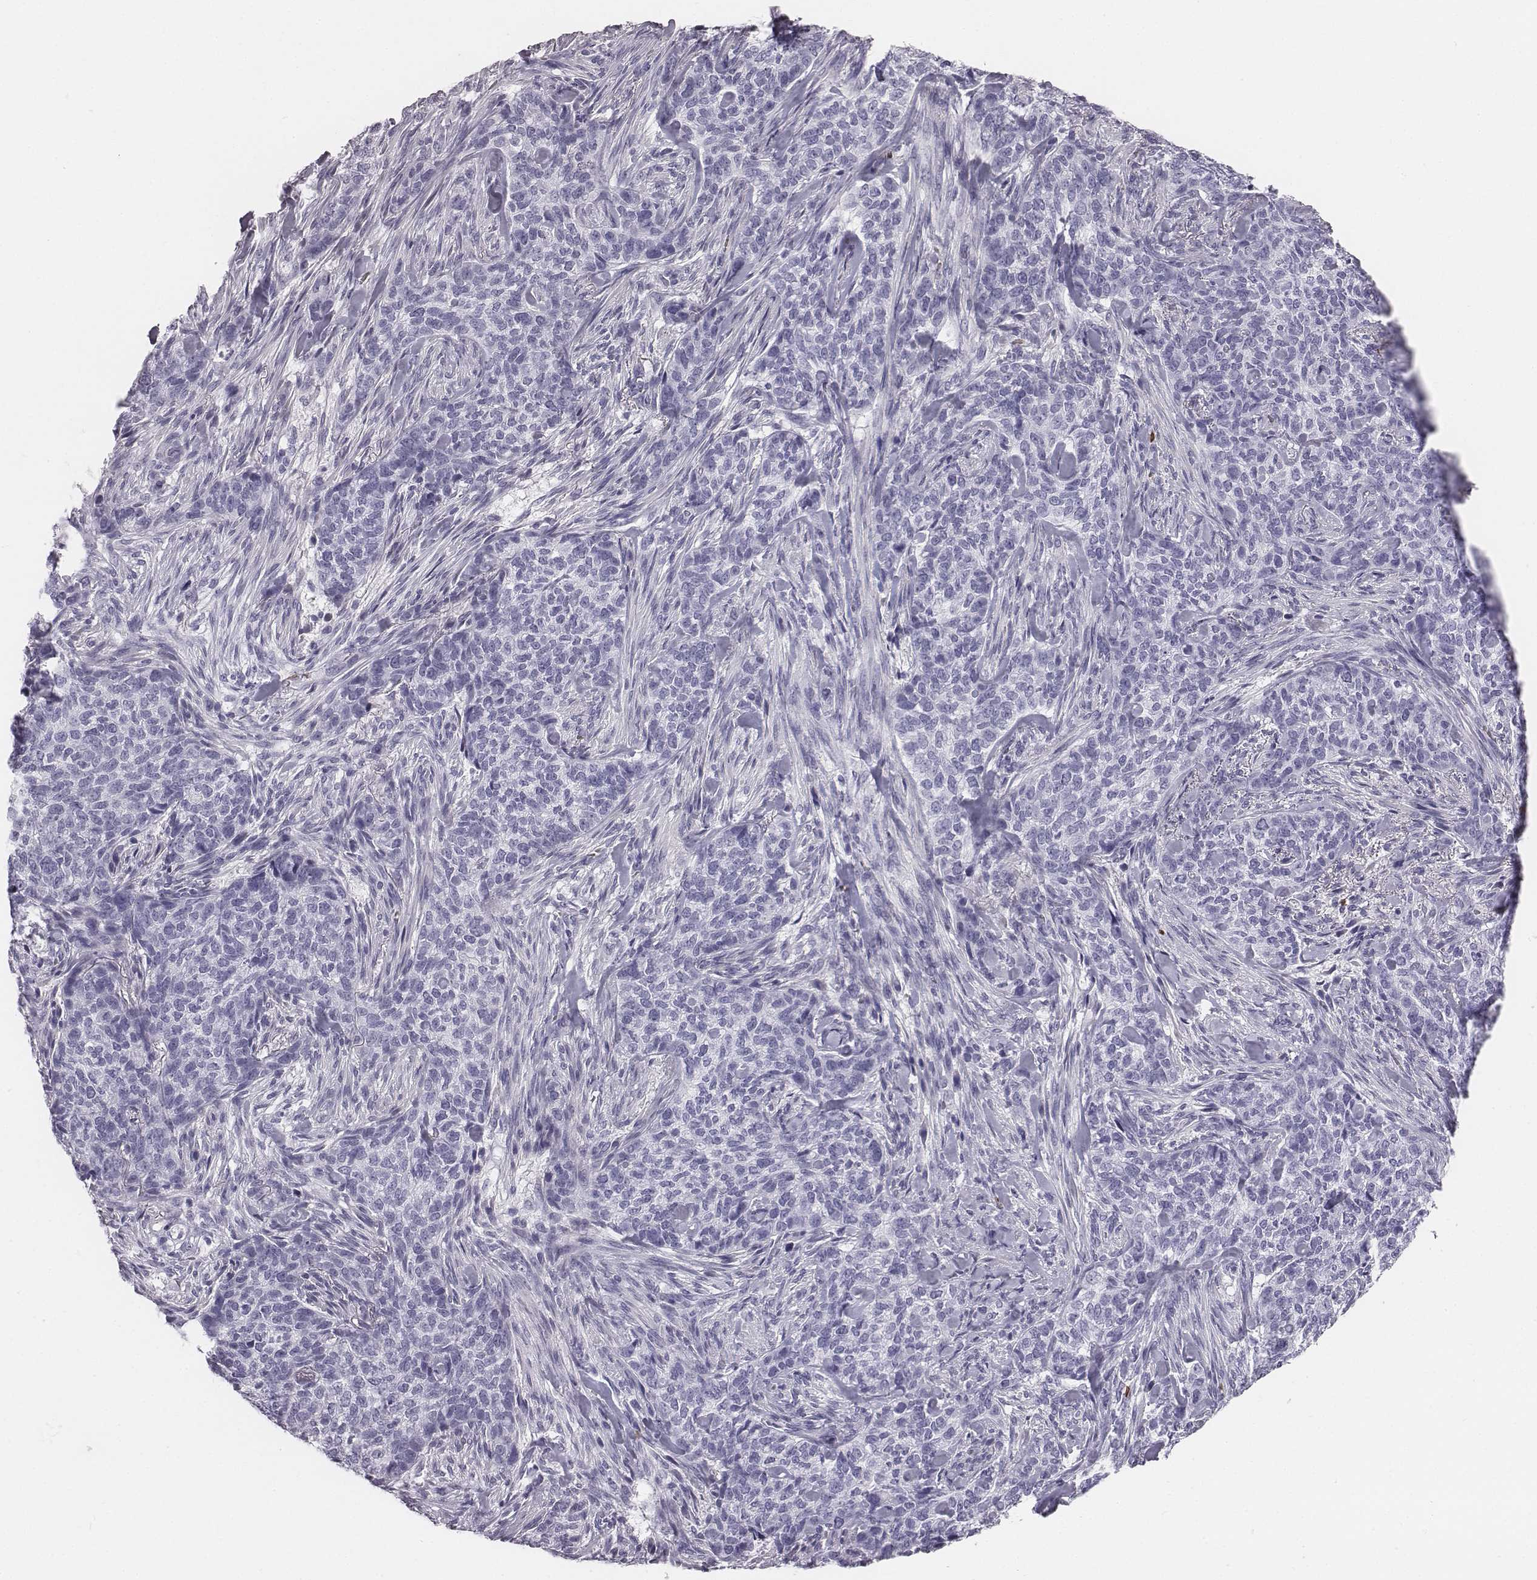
{"staining": {"intensity": "negative", "quantity": "none", "location": "none"}, "tissue": "skin cancer", "cell_type": "Tumor cells", "image_type": "cancer", "snomed": [{"axis": "morphology", "description": "Basal cell carcinoma"}, {"axis": "topography", "description": "Skin"}], "caption": "Tumor cells are negative for brown protein staining in skin cancer (basal cell carcinoma).", "gene": "HBZ", "patient": {"sex": "female", "age": 69}}